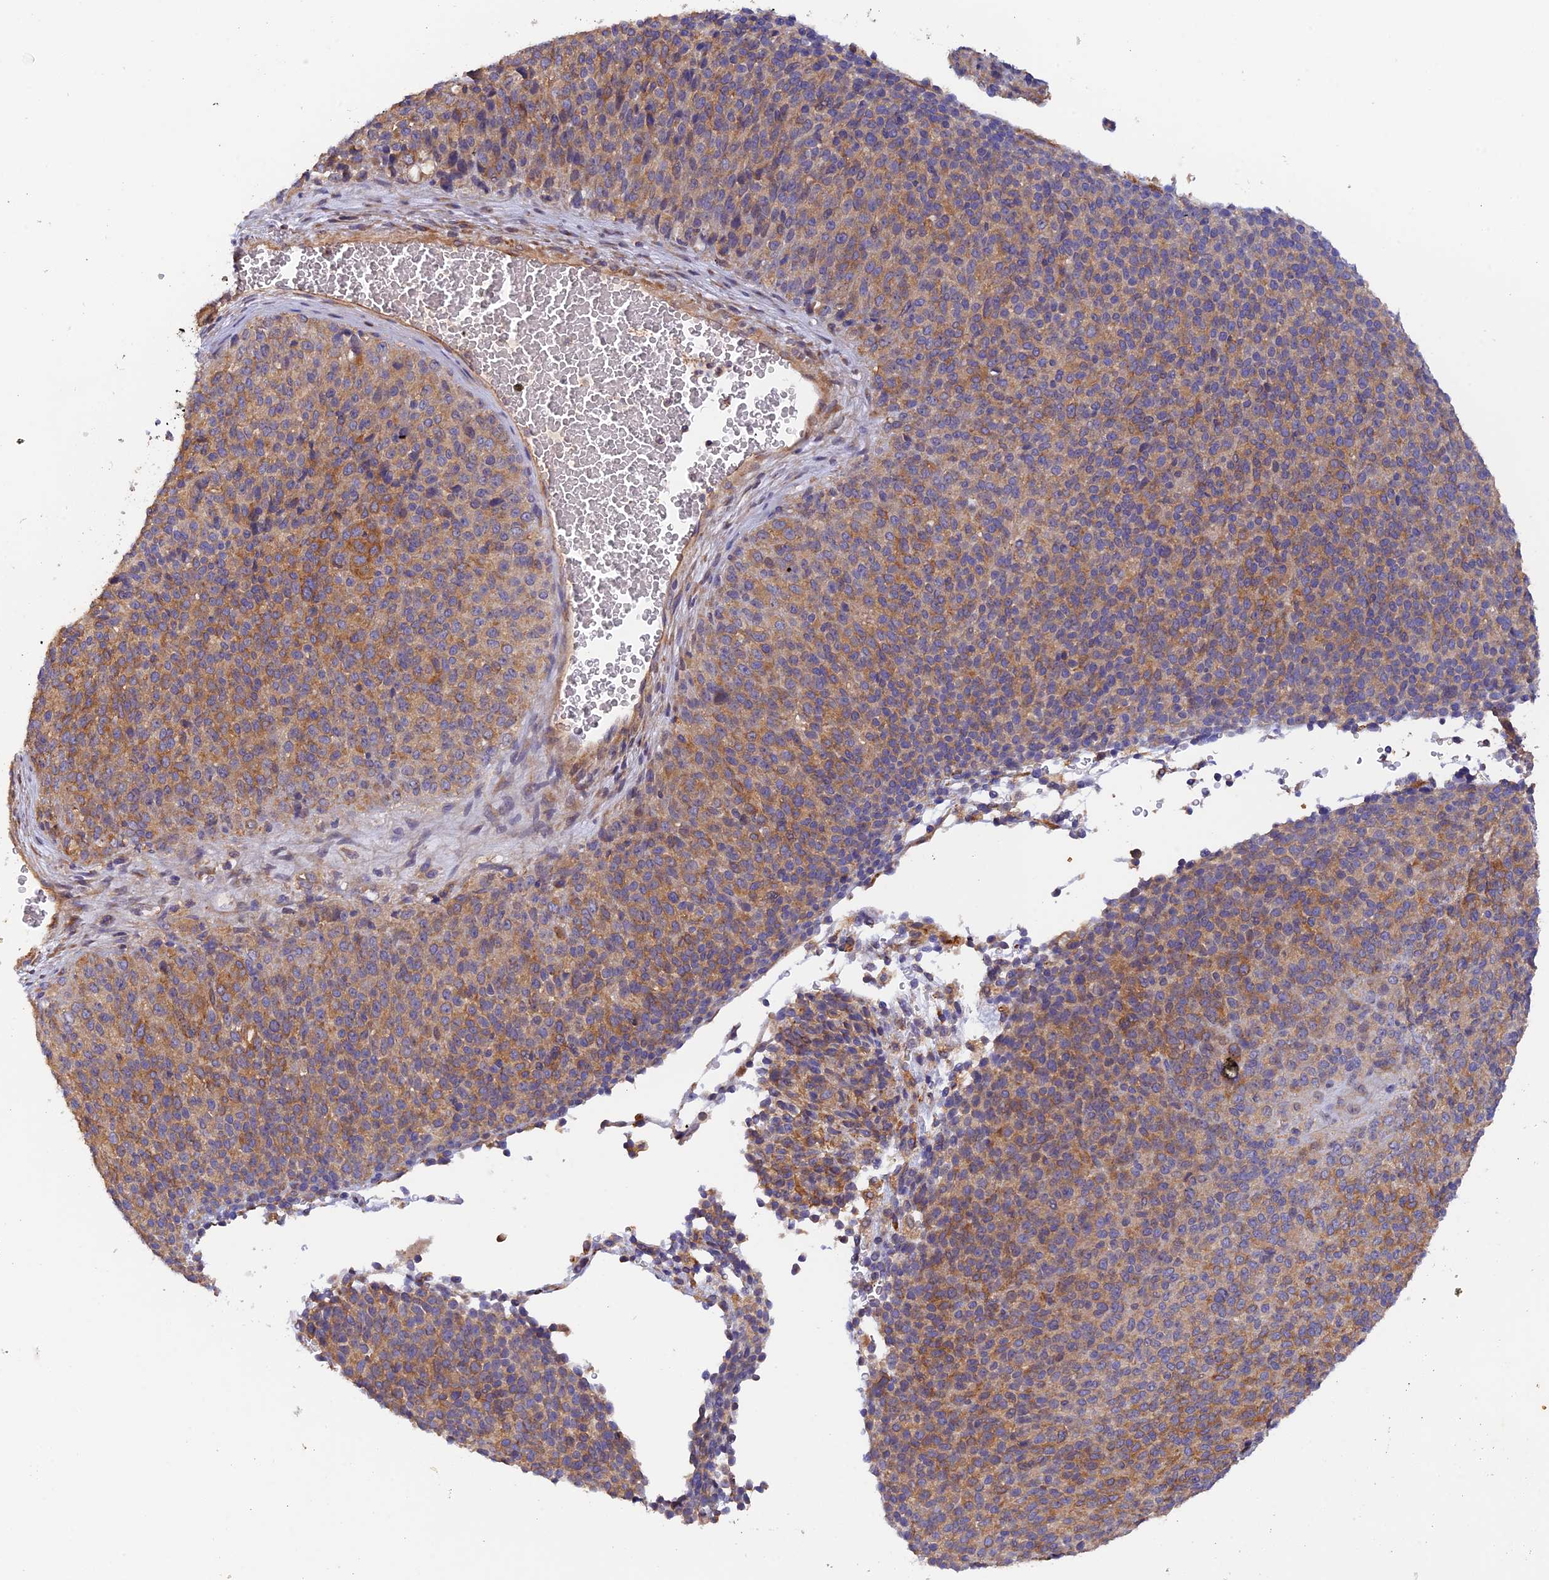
{"staining": {"intensity": "moderate", "quantity": ">75%", "location": "cytoplasmic/membranous"}, "tissue": "melanoma", "cell_type": "Tumor cells", "image_type": "cancer", "snomed": [{"axis": "morphology", "description": "Malignant melanoma, Metastatic site"}, {"axis": "topography", "description": "Brain"}], "caption": "The histopathology image displays a brown stain indicating the presence of a protein in the cytoplasmic/membranous of tumor cells in melanoma.", "gene": "MYO9A", "patient": {"sex": "female", "age": 56}}